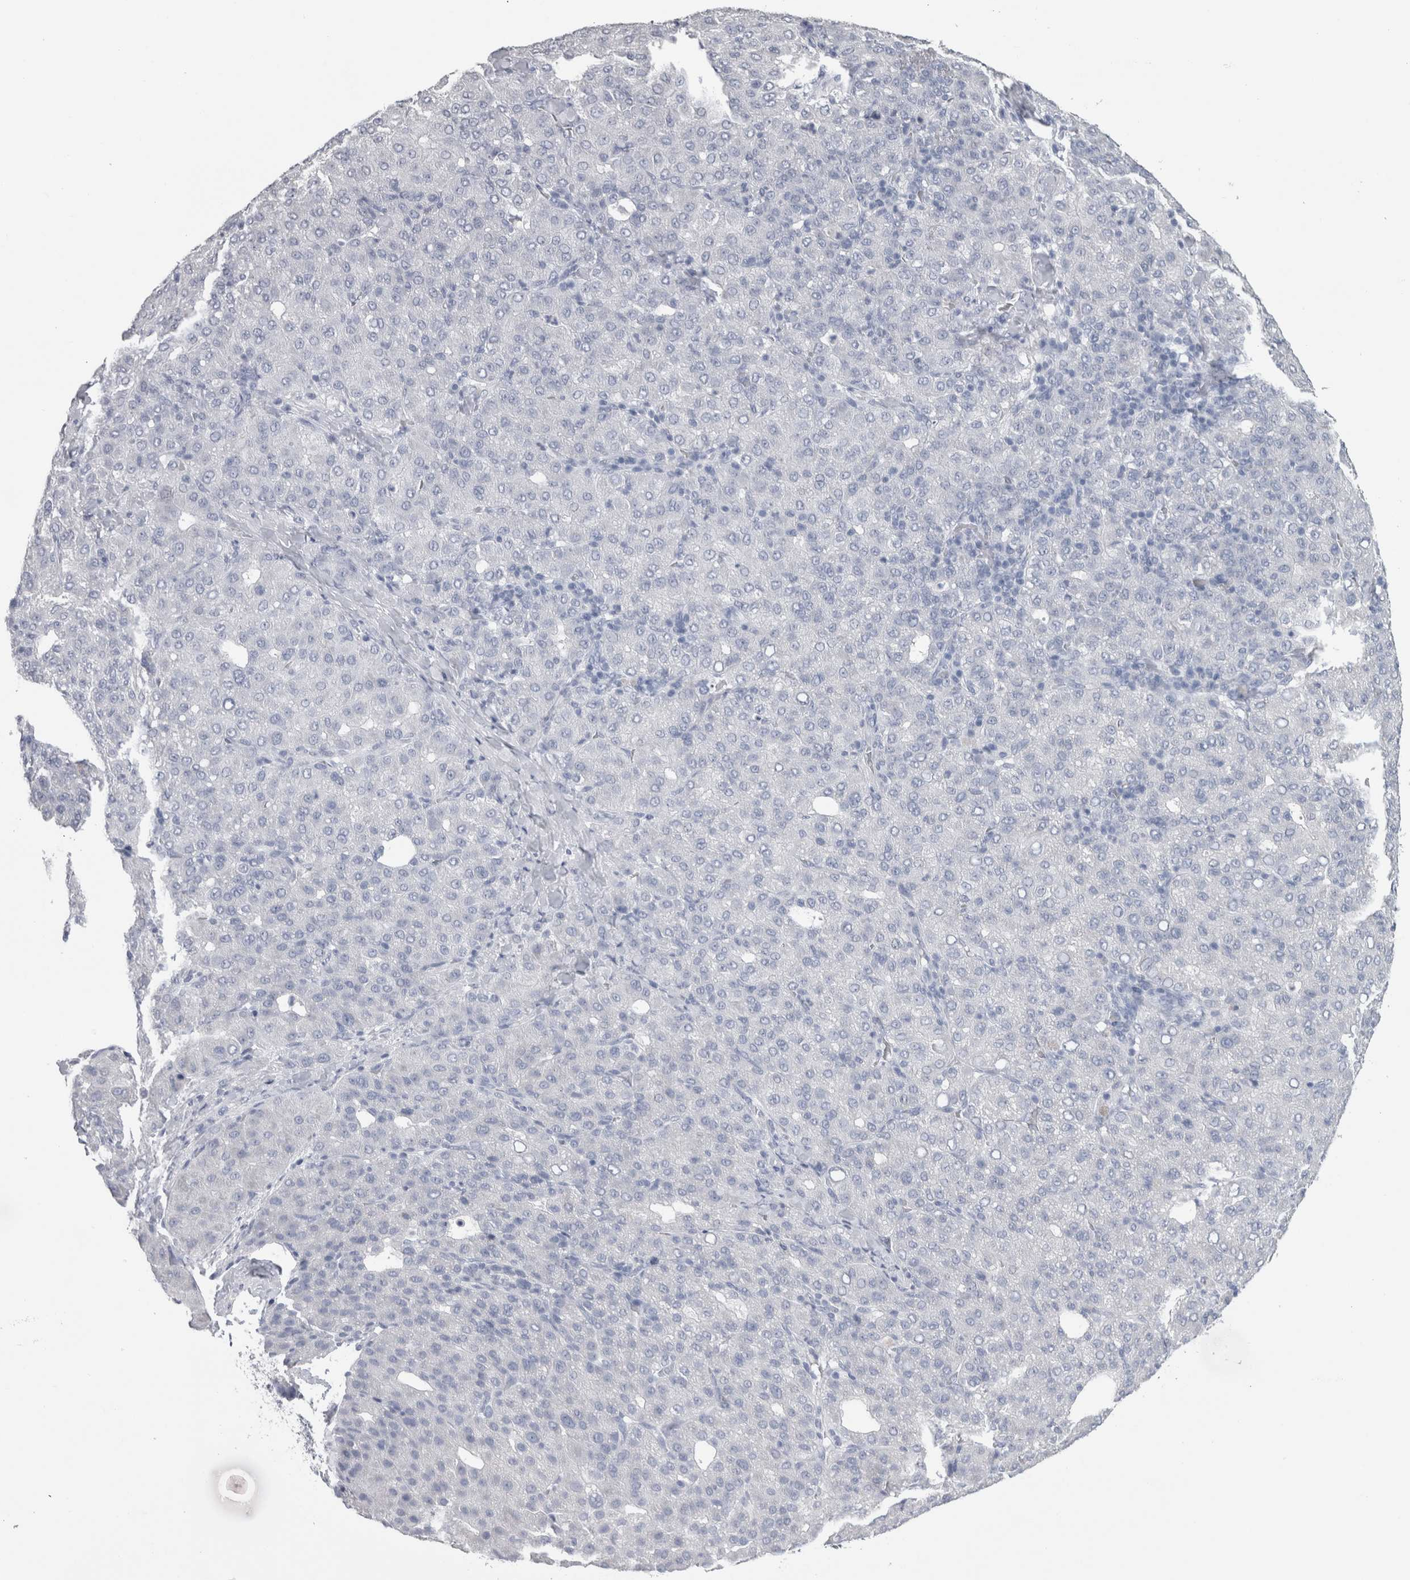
{"staining": {"intensity": "negative", "quantity": "none", "location": "none"}, "tissue": "liver cancer", "cell_type": "Tumor cells", "image_type": "cancer", "snomed": [{"axis": "morphology", "description": "Carcinoma, Hepatocellular, NOS"}, {"axis": "topography", "description": "Liver"}], "caption": "This is an immunohistochemistry histopathology image of human hepatocellular carcinoma (liver). There is no positivity in tumor cells.", "gene": "MSMB", "patient": {"sex": "male", "age": 65}}